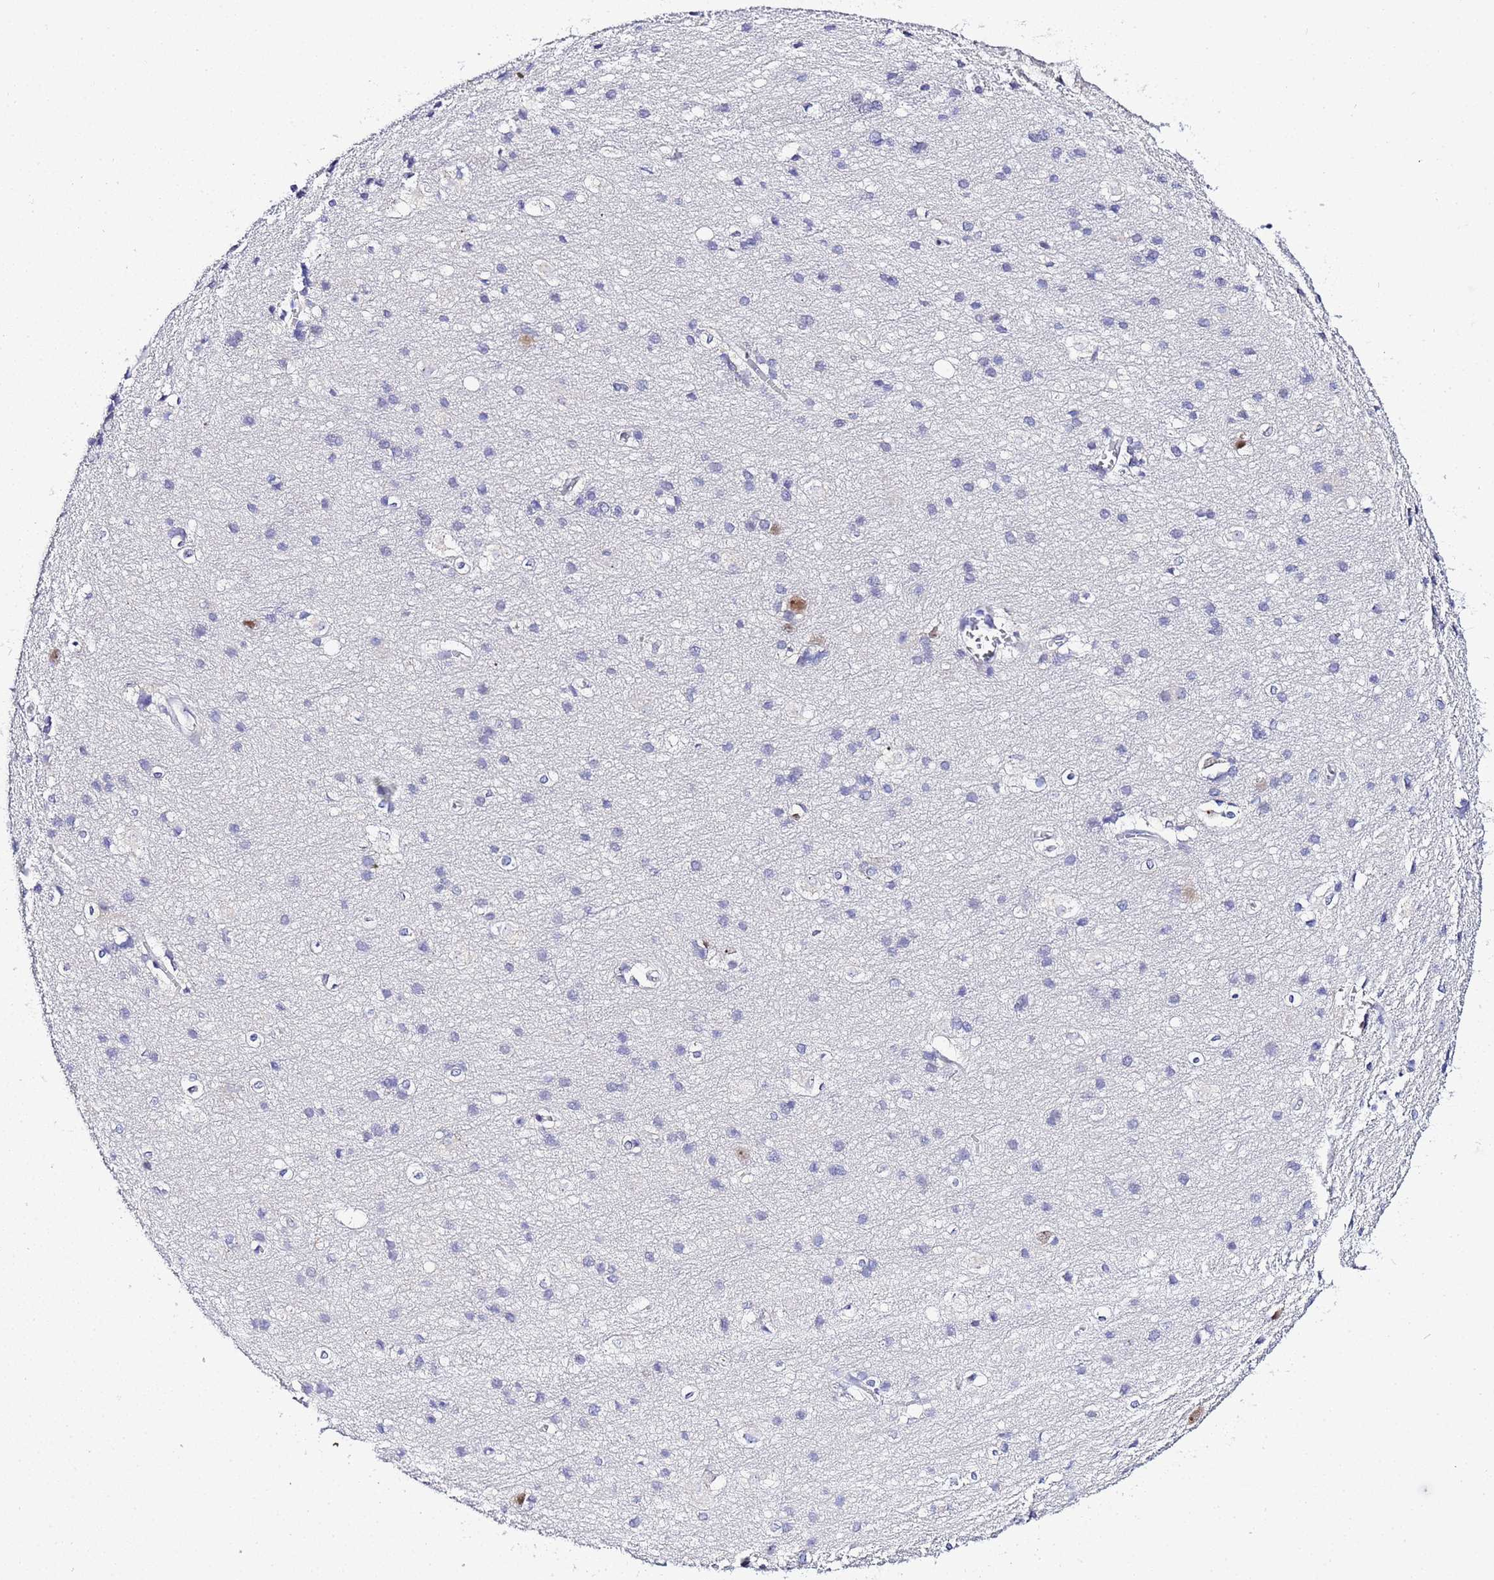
{"staining": {"intensity": "negative", "quantity": "none", "location": "none"}, "tissue": "cerebral cortex", "cell_type": "Endothelial cells", "image_type": "normal", "snomed": [{"axis": "morphology", "description": "Normal tissue, NOS"}, {"axis": "topography", "description": "Cerebral cortex"}], "caption": "Immunohistochemistry (IHC) image of unremarkable cerebral cortex: human cerebral cortex stained with DAB exhibits no significant protein expression in endothelial cells.", "gene": "ACTL6B", "patient": {"sex": "male", "age": 54}}